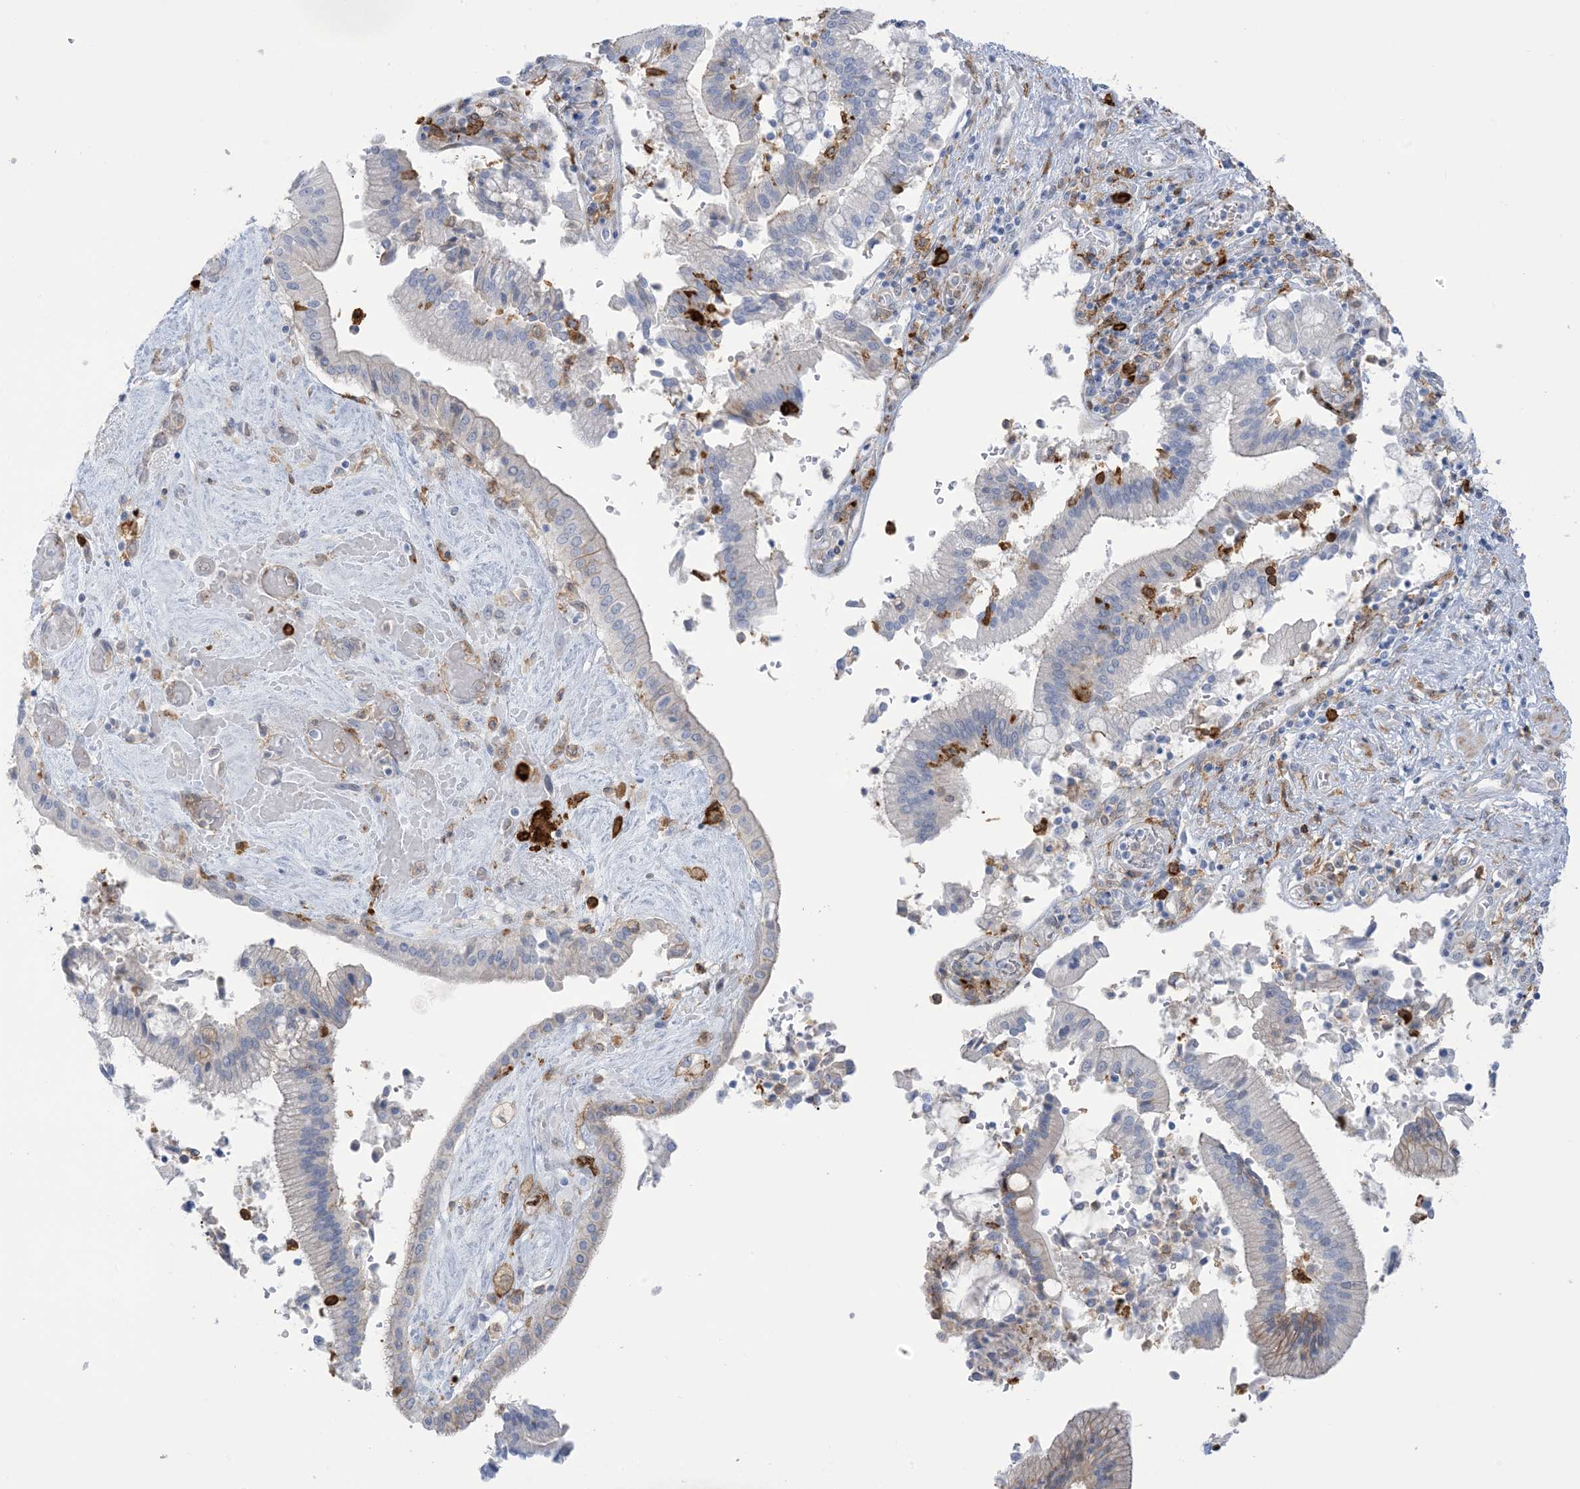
{"staining": {"intensity": "negative", "quantity": "none", "location": "none"}, "tissue": "pancreatic cancer", "cell_type": "Tumor cells", "image_type": "cancer", "snomed": [{"axis": "morphology", "description": "Adenocarcinoma, NOS"}, {"axis": "topography", "description": "Pancreas"}], "caption": "This micrograph is of pancreatic cancer (adenocarcinoma) stained with immunohistochemistry to label a protein in brown with the nuclei are counter-stained blue. There is no expression in tumor cells.", "gene": "ICMT", "patient": {"sex": "male", "age": 46}}